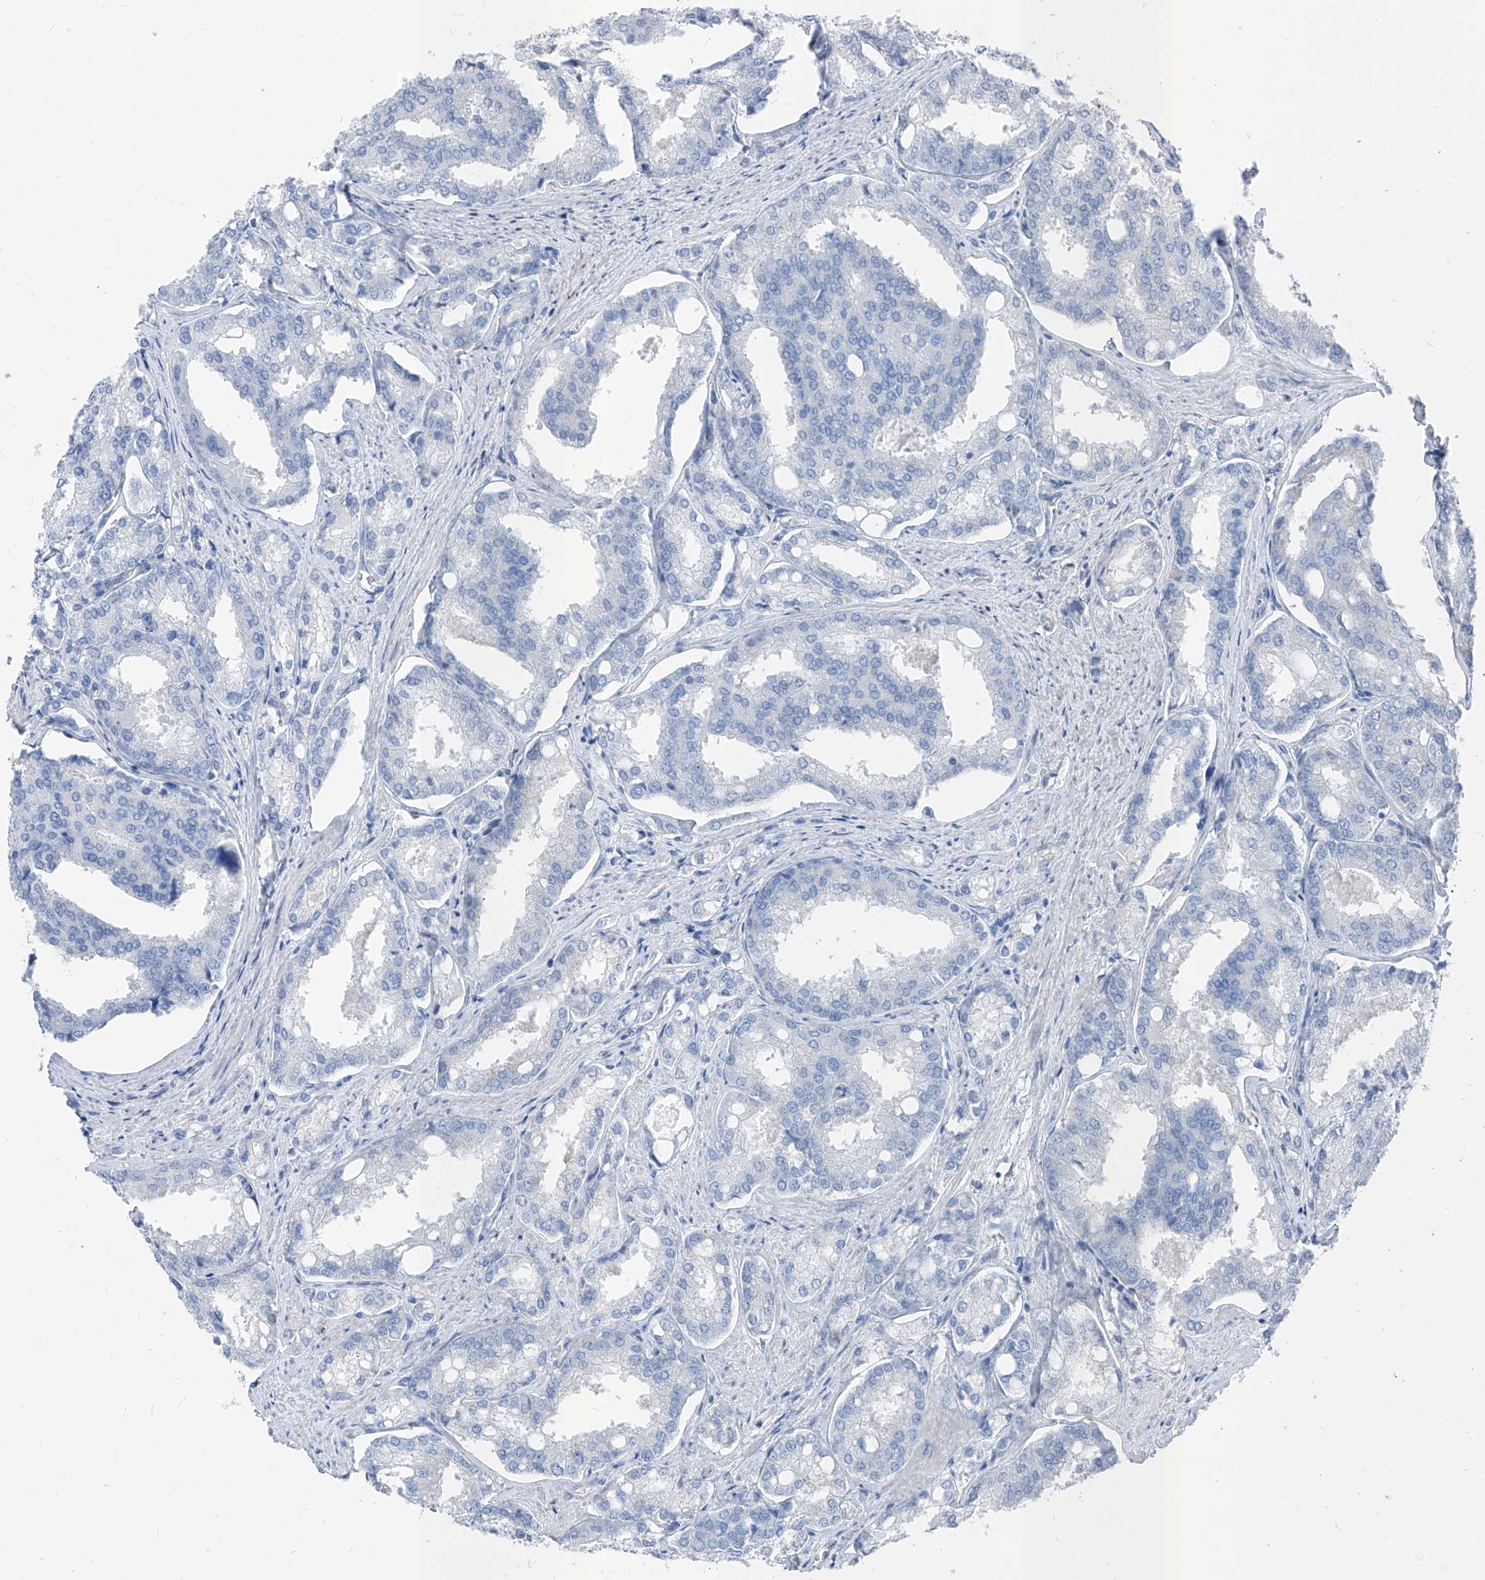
{"staining": {"intensity": "negative", "quantity": "none", "location": "none"}, "tissue": "prostate cancer", "cell_type": "Tumor cells", "image_type": "cancer", "snomed": [{"axis": "morphology", "description": "Adenocarcinoma, High grade"}, {"axis": "topography", "description": "Prostate"}], "caption": "Prostate cancer (adenocarcinoma (high-grade)) stained for a protein using immunohistochemistry demonstrates no expression tumor cells.", "gene": "AGPS", "patient": {"sex": "male", "age": 50}}